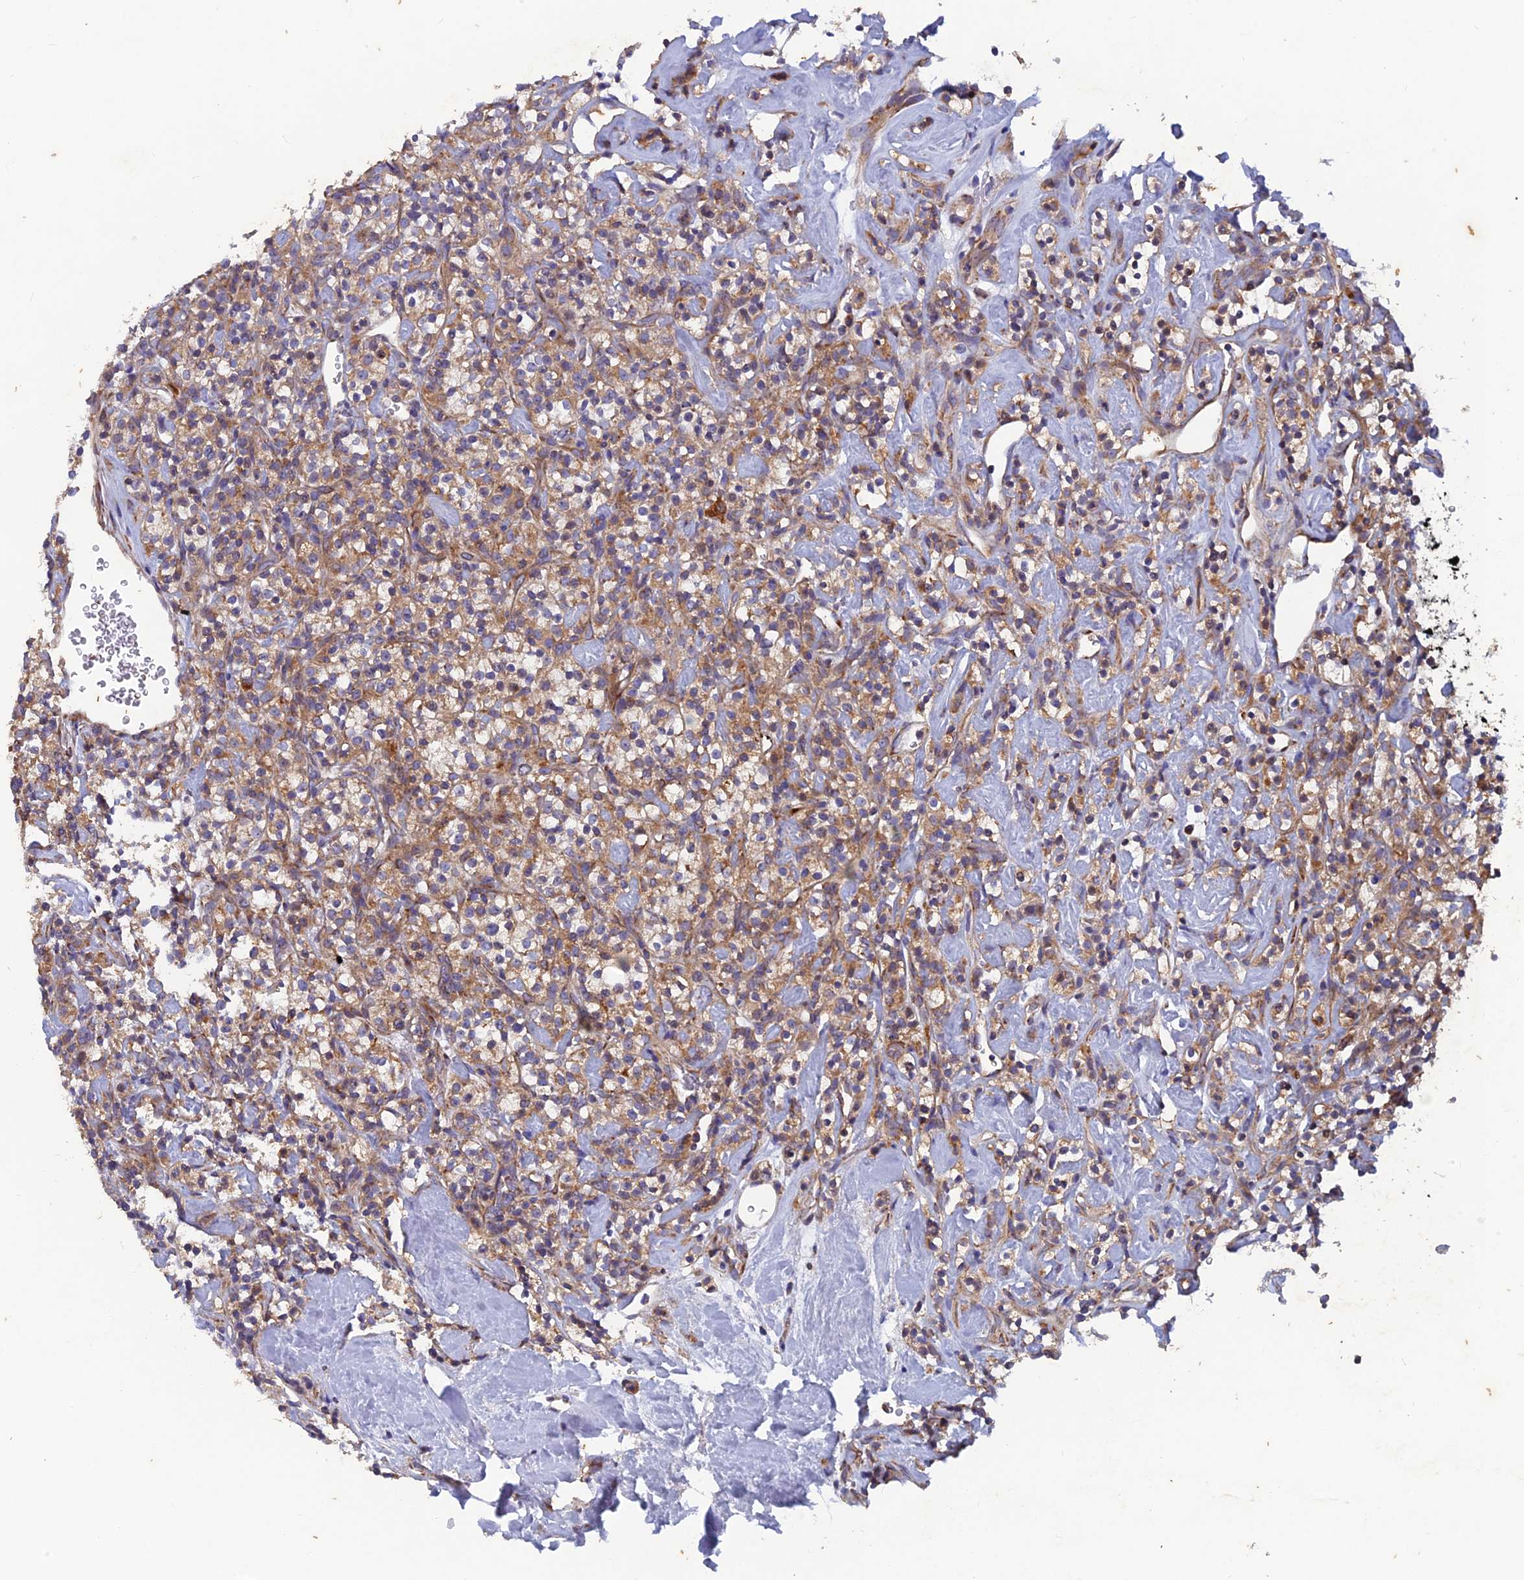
{"staining": {"intensity": "moderate", "quantity": ">75%", "location": "cytoplasmic/membranous"}, "tissue": "renal cancer", "cell_type": "Tumor cells", "image_type": "cancer", "snomed": [{"axis": "morphology", "description": "Adenocarcinoma, NOS"}, {"axis": "topography", "description": "Kidney"}], "caption": "Immunohistochemistry (IHC) (DAB (3,3'-diaminobenzidine)) staining of human renal cancer reveals moderate cytoplasmic/membranous protein staining in about >75% of tumor cells.", "gene": "AP4S1", "patient": {"sex": "male", "age": 77}}